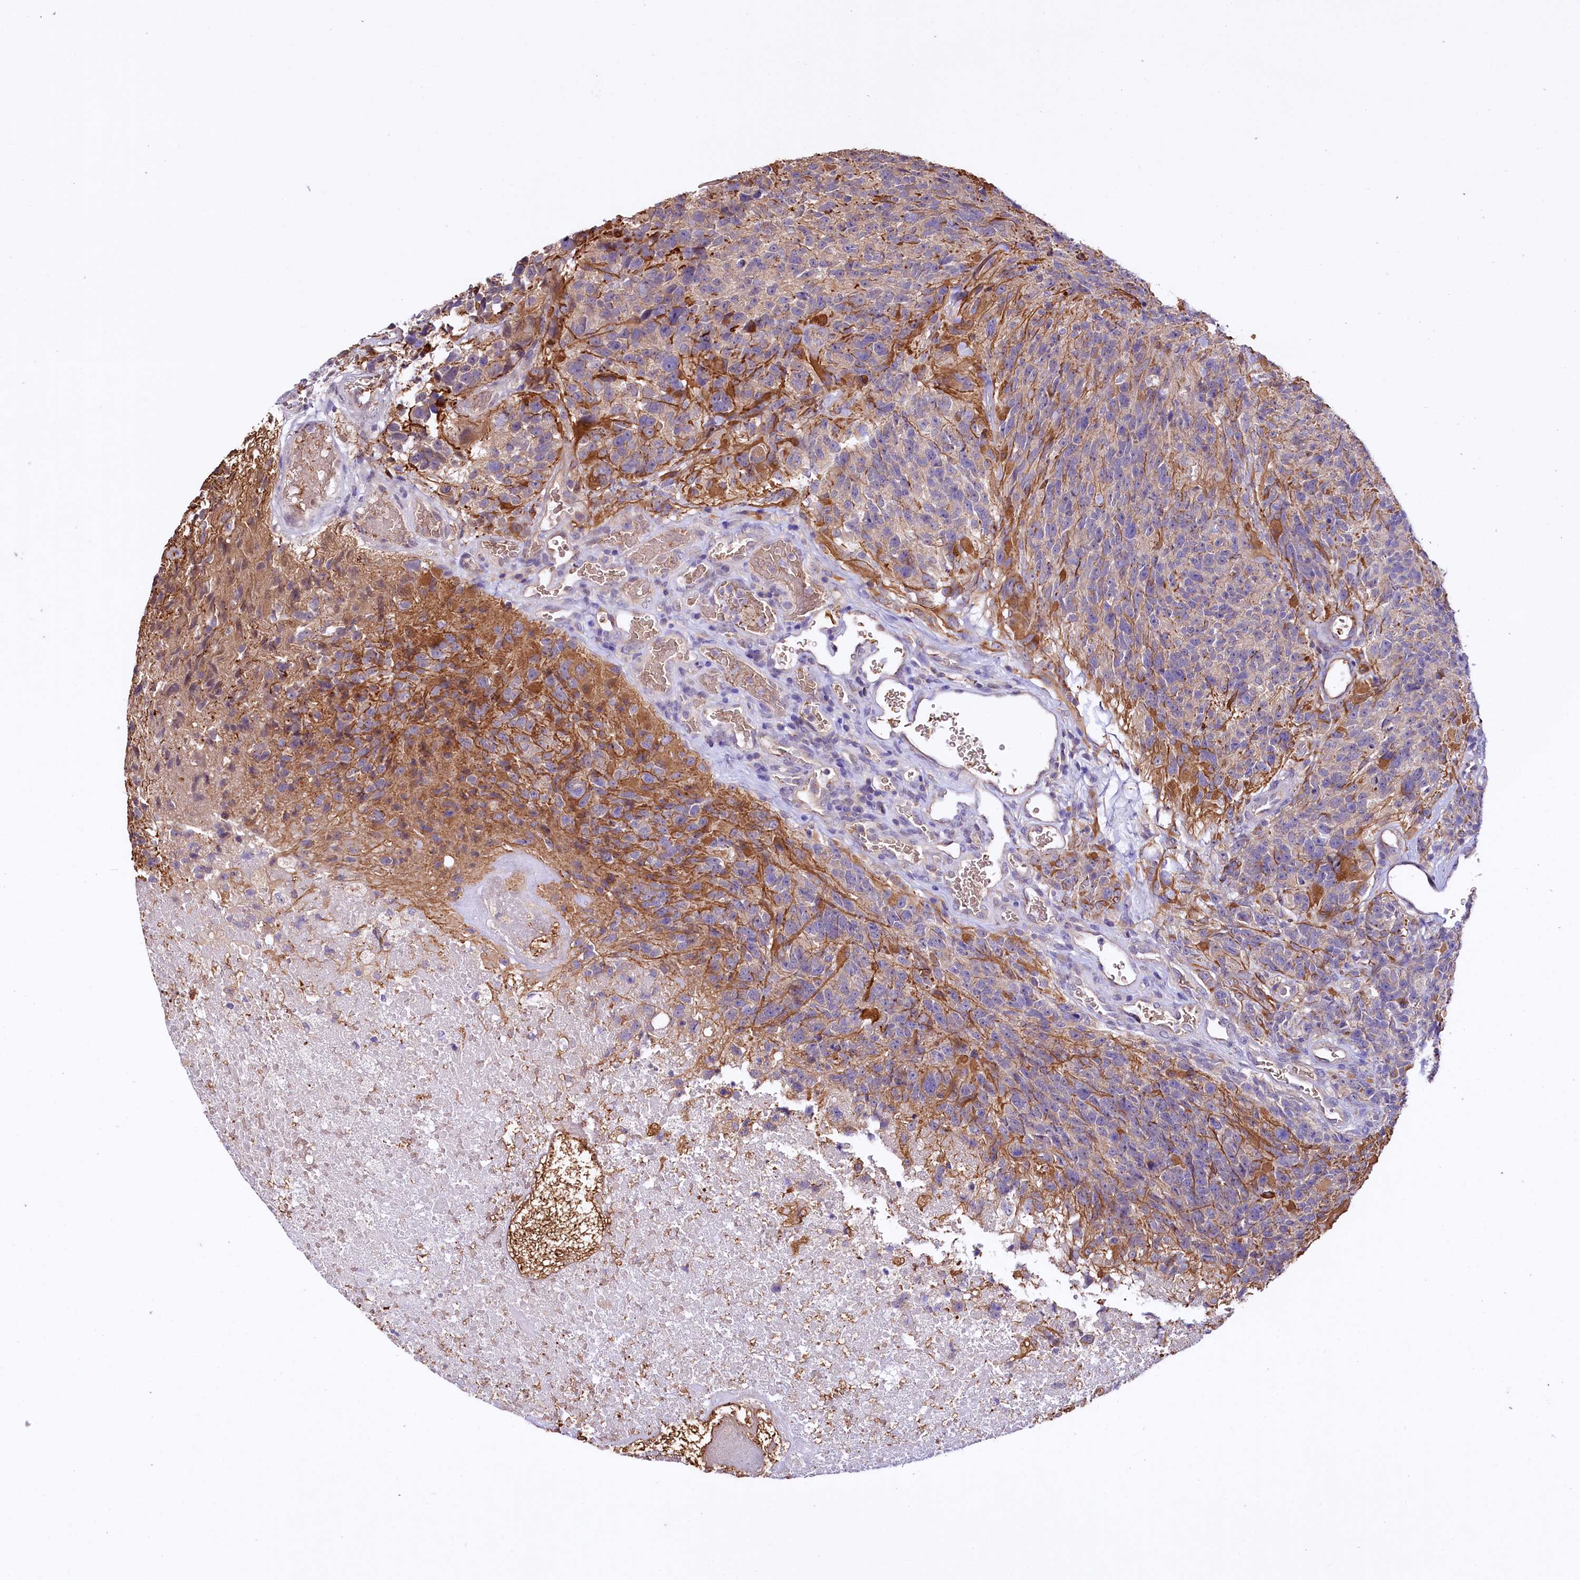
{"staining": {"intensity": "weak", "quantity": "<25%", "location": "cytoplasmic/membranous"}, "tissue": "glioma", "cell_type": "Tumor cells", "image_type": "cancer", "snomed": [{"axis": "morphology", "description": "Glioma, malignant, High grade"}, {"axis": "topography", "description": "Brain"}], "caption": "Tumor cells are negative for protein expression in human malignant glioma (high-grade). (Brightfield microscopy of DAB immunohistochemistry at high magnification).", "gene": "CEP295", "patient": {"sex": "male", "age": 76}}